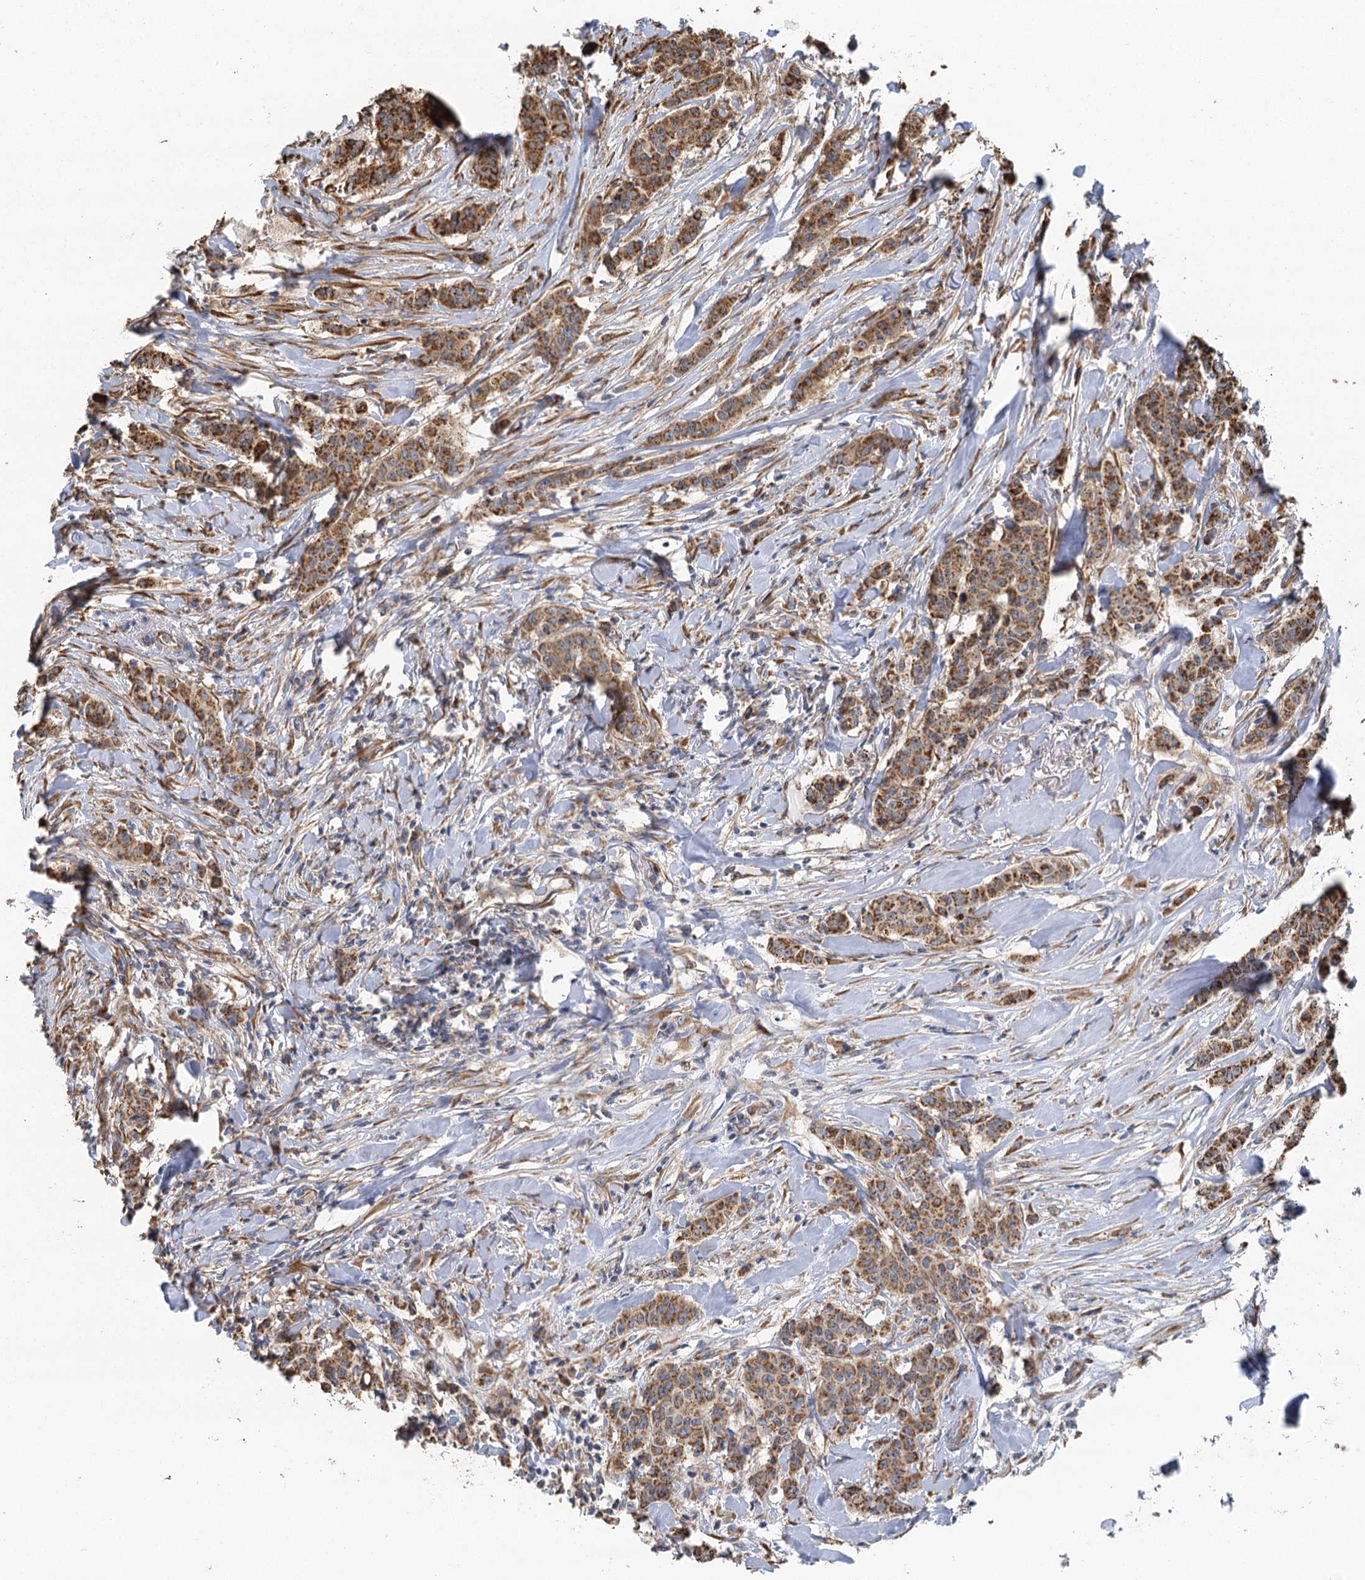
{"staining": {"intensity": "moderate", "quantity": ">75%", "location": "cytoplasmic/membranous"}, "tissue": "breast cancer", "cell_type": "Tumor cells", "image_type": "cancer", "snomed": [{"axis": "morphology", "description": "Duct carcinoma"}, {"axis": "topography", "description": "Breast"}], "caption": "The image shows immunohistochemical staining of breast cancer. There is moderate cytoplasmic/membranous expression is present in about >75% of tumor cells.", "gene": "IL11RA", "patient": {"sex": "female", "age": 40}}